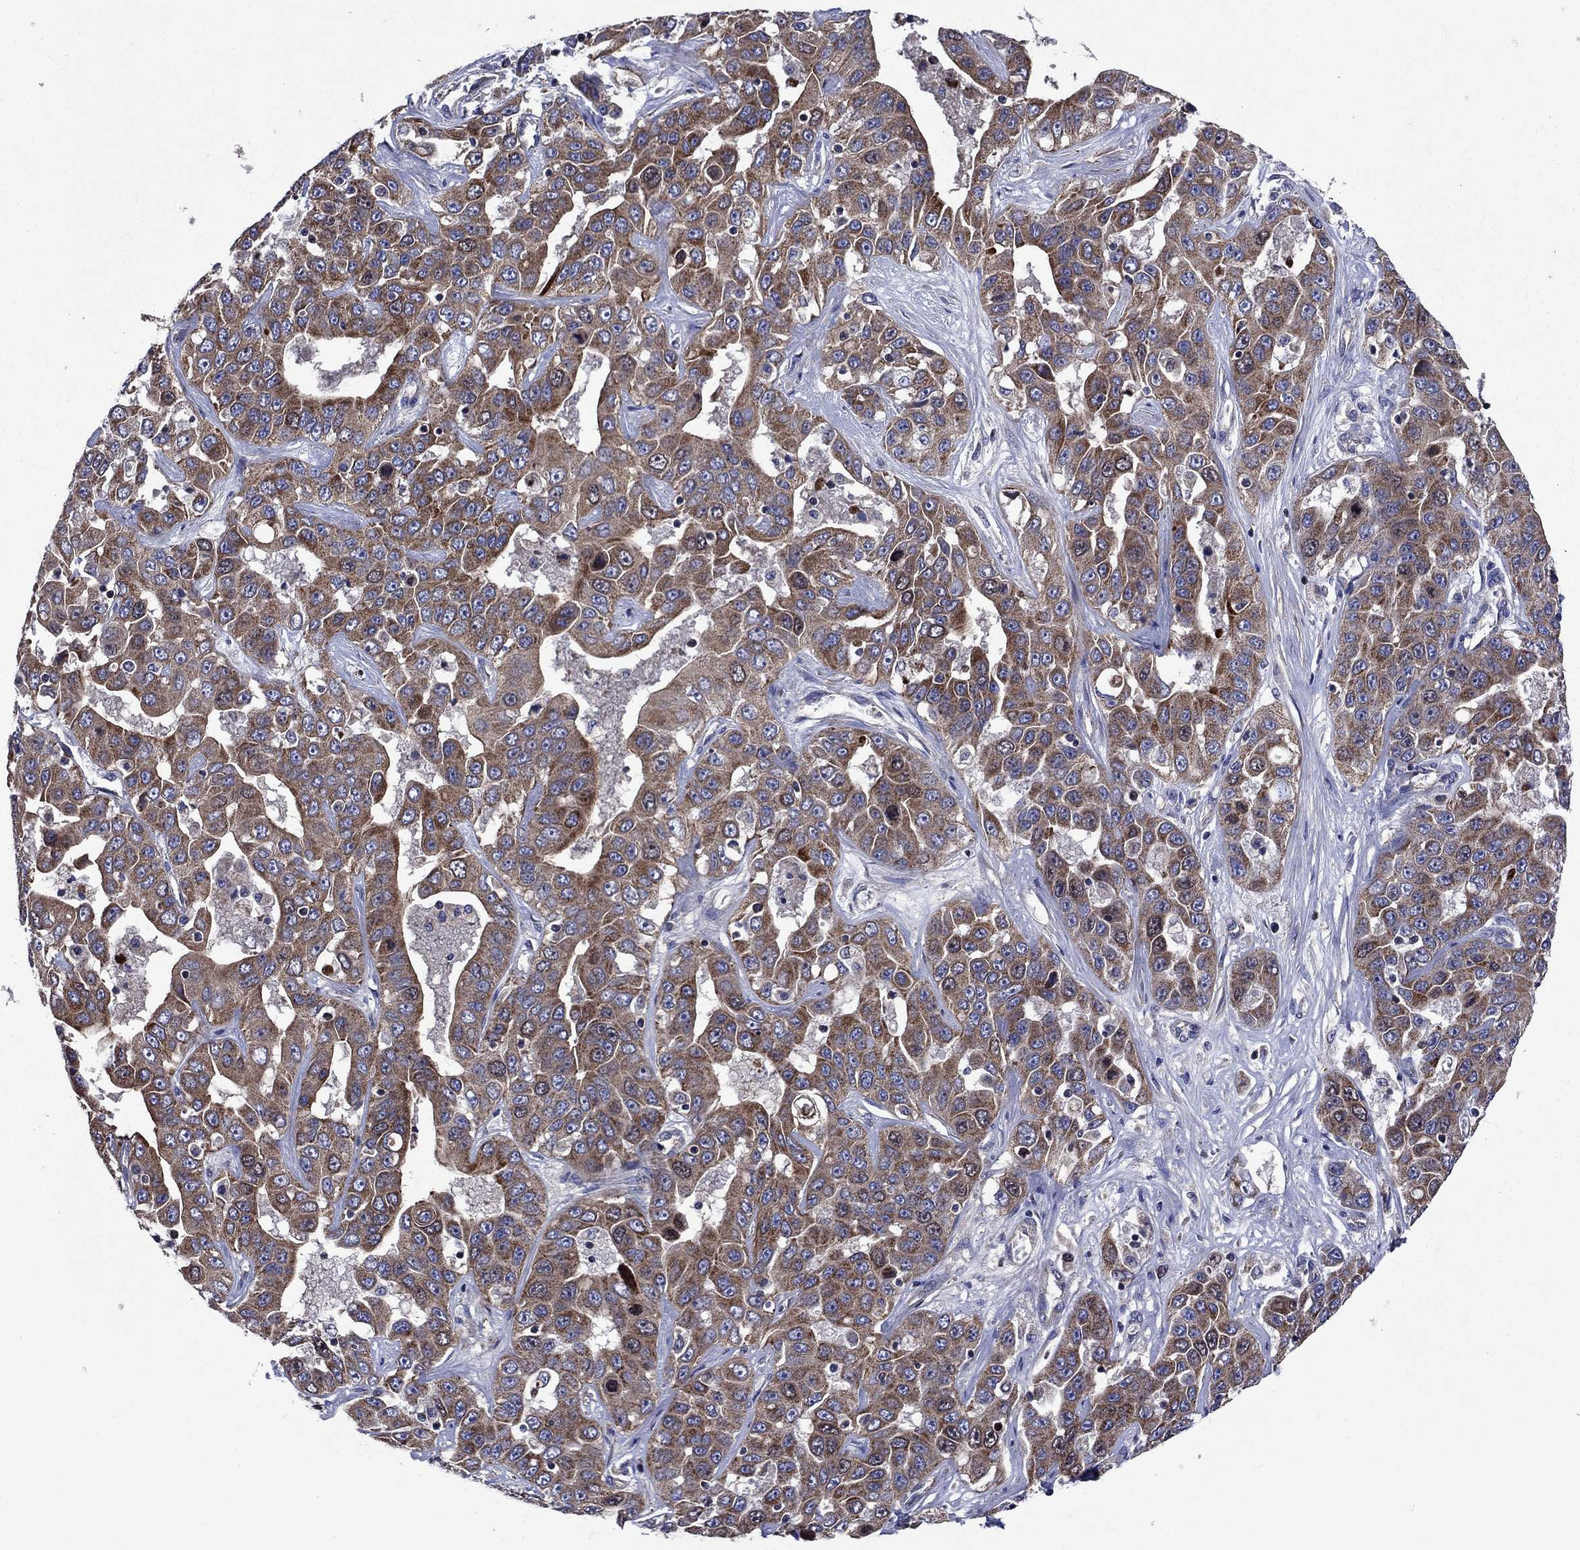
{"staining": {"intensity": "strong", "quantity": ">75%", "location": "cytoplasmic/membranous"}, "tissue": "liver cancer", "cell_type": "Tumor cells", "image_type": "cancer", "snomed": [{"axis": "morphology", "description": "Cholangiocarcinoma"}, {"axis": "topography", "description": "Liver"}], "caption": "A histopathology image showing strong cytoplasmic/membranous expression in approximately >75% of tumor cells in liver cholangiocarcinoma, as visualized by brown immunohistochemical staining.", "gene": "KIF22", "patient": {"sex": "female", "age": 52}}